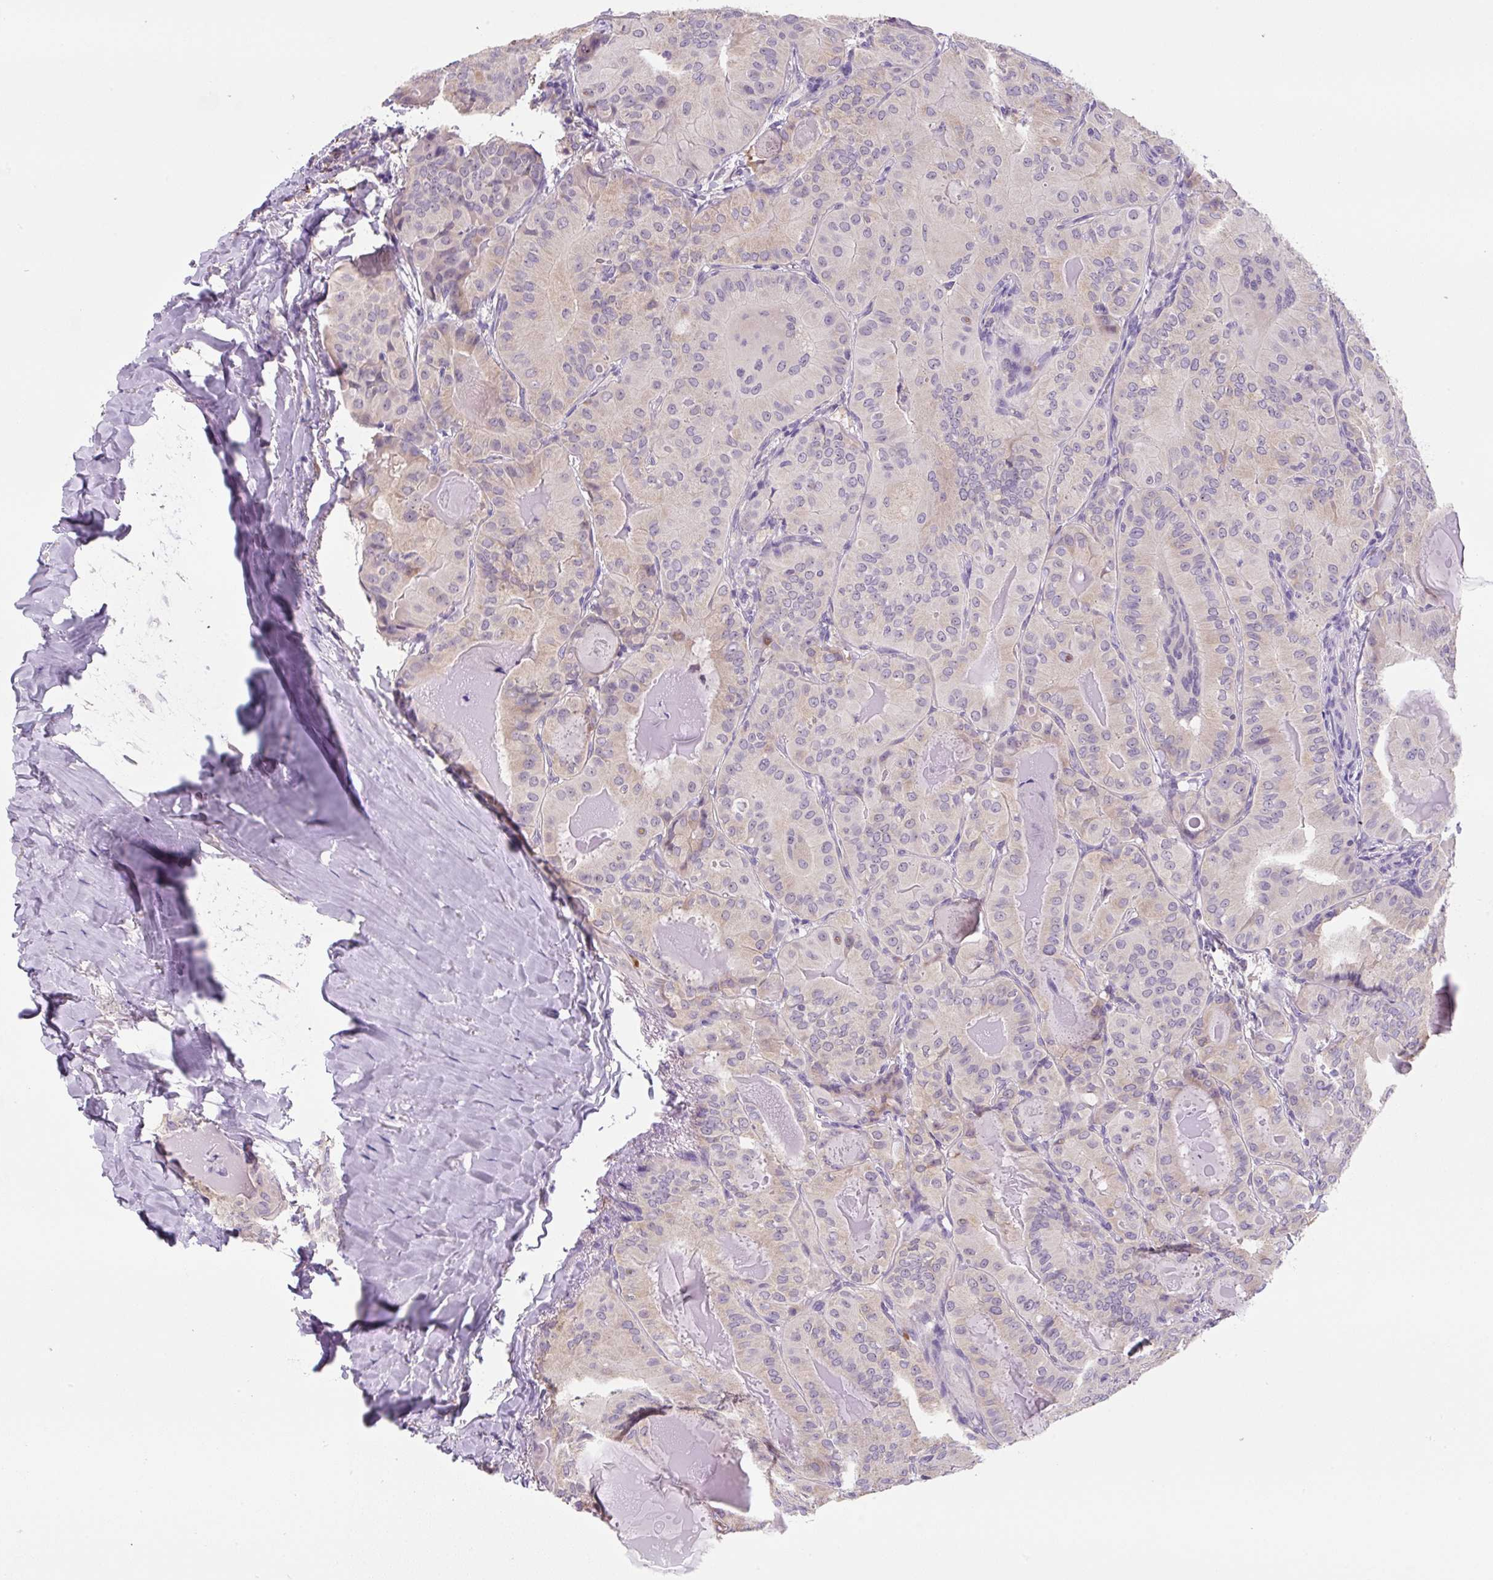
{"staining": {"intensity": "negative", "quantity": "none", "location": "none"}, "tissue": "thyroid cancer", "cell_type": "Tumor cells", "image_type": "cancer", "snomed": [{"axis": "morphology", "description": "Papillary adenocarcinoma, NOS"}, {"axis": "topography", "description": "Thyroid gland"}], "caption": "This is a micrograph of immunohistochemistry staining of thyroid cancer (papillary adenocarcinoma), which shows no staining in tumor cells.", "gene": "FZD5", "patient": {"sex": "female", "age": 68}}